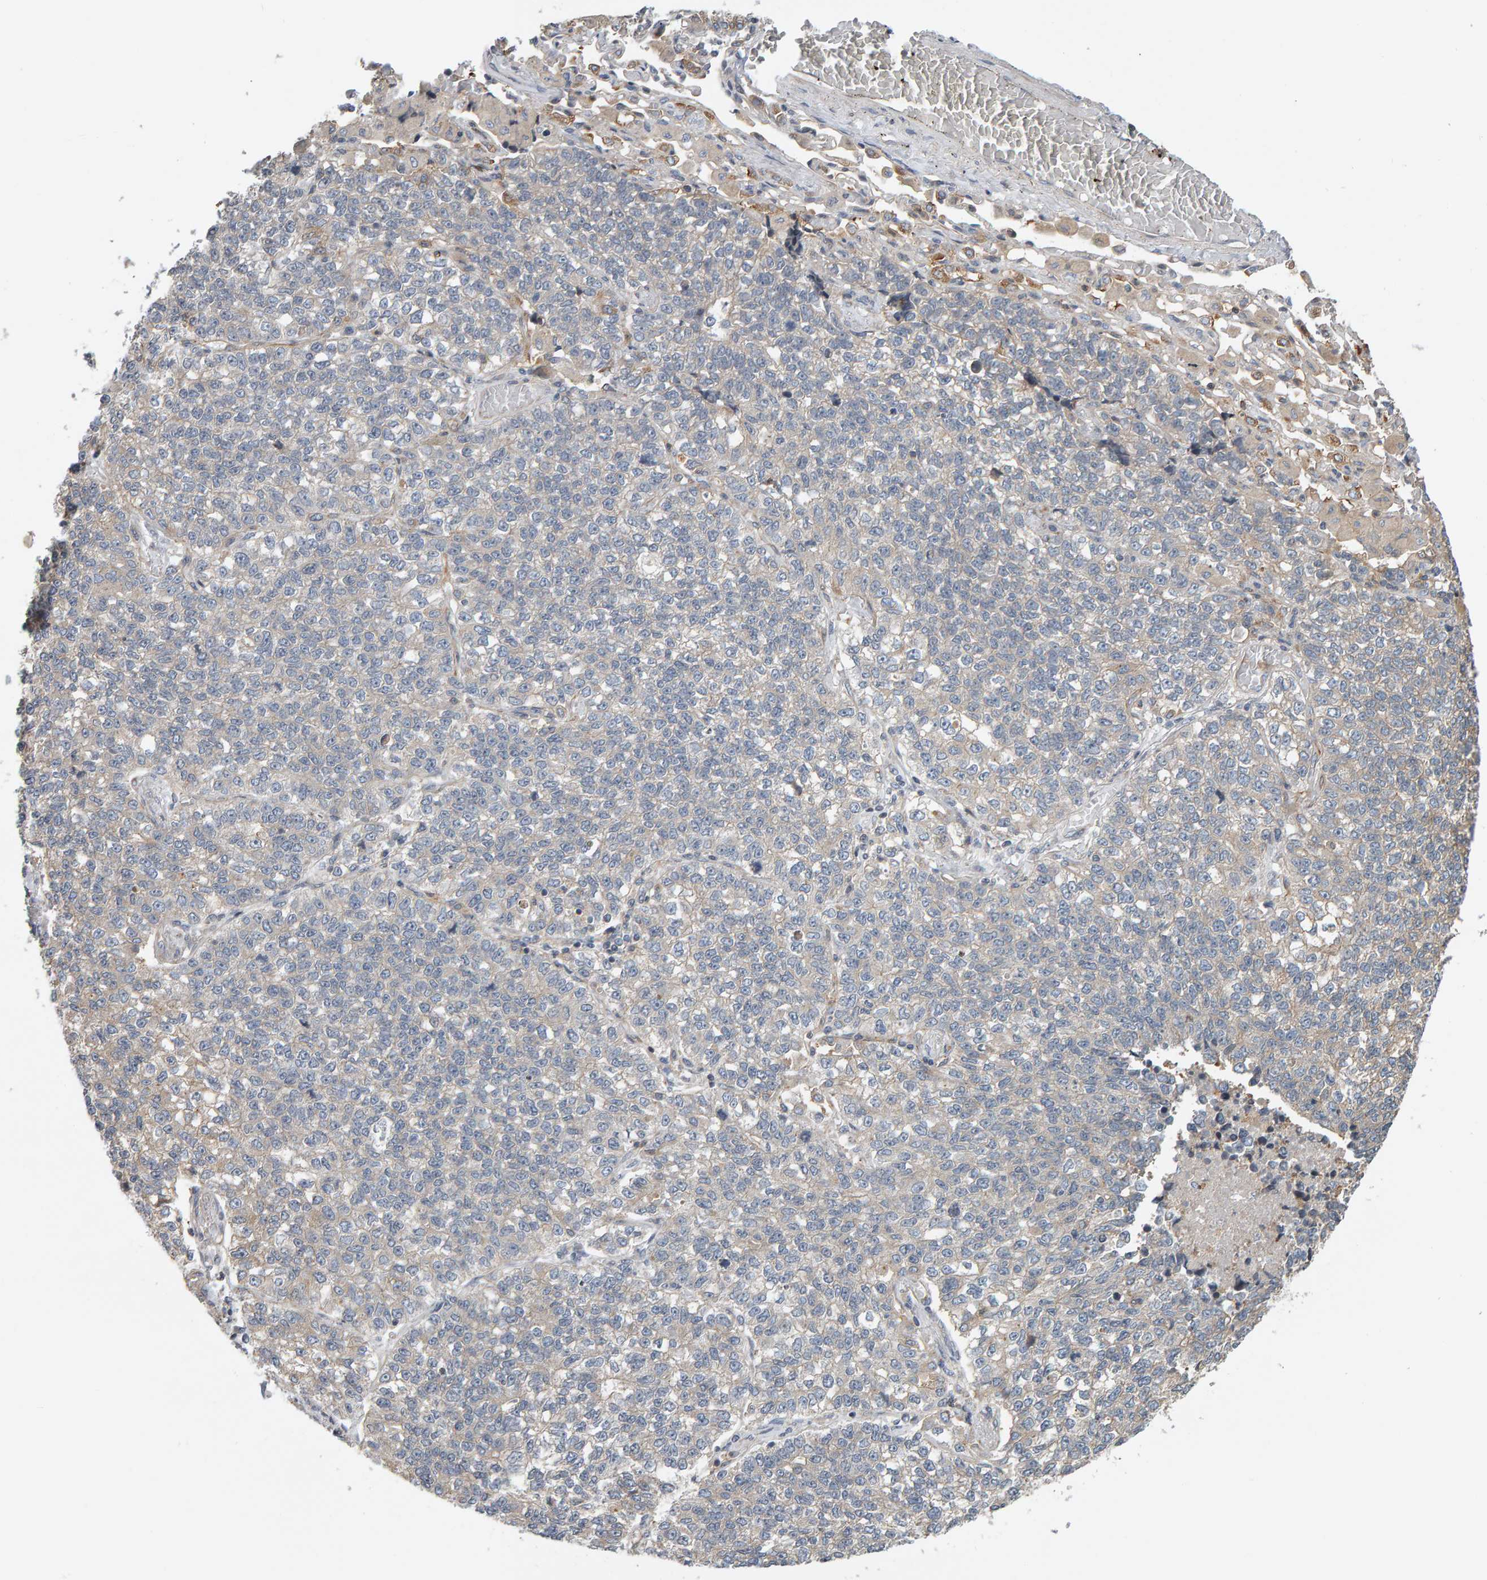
{"staining": {"intensity": "negative", "quantity": "none", "location": "none"}, "tissue": "lung cancer", "cell_type": "Tumor cells", "image_type": "cancer", "snomed": [{"axis": "morphology", "description": "Adenocarcinoma, NOS"}, {"axis": "topography", "description": "Lung"}], "caption": "DAB immunohistochemical staining of human adenocarcinoma (lung) demonstrates no significant positivity in tumor cells.", "gene": "C9orf72", "patient": {"sex": "male", "age": 49}}